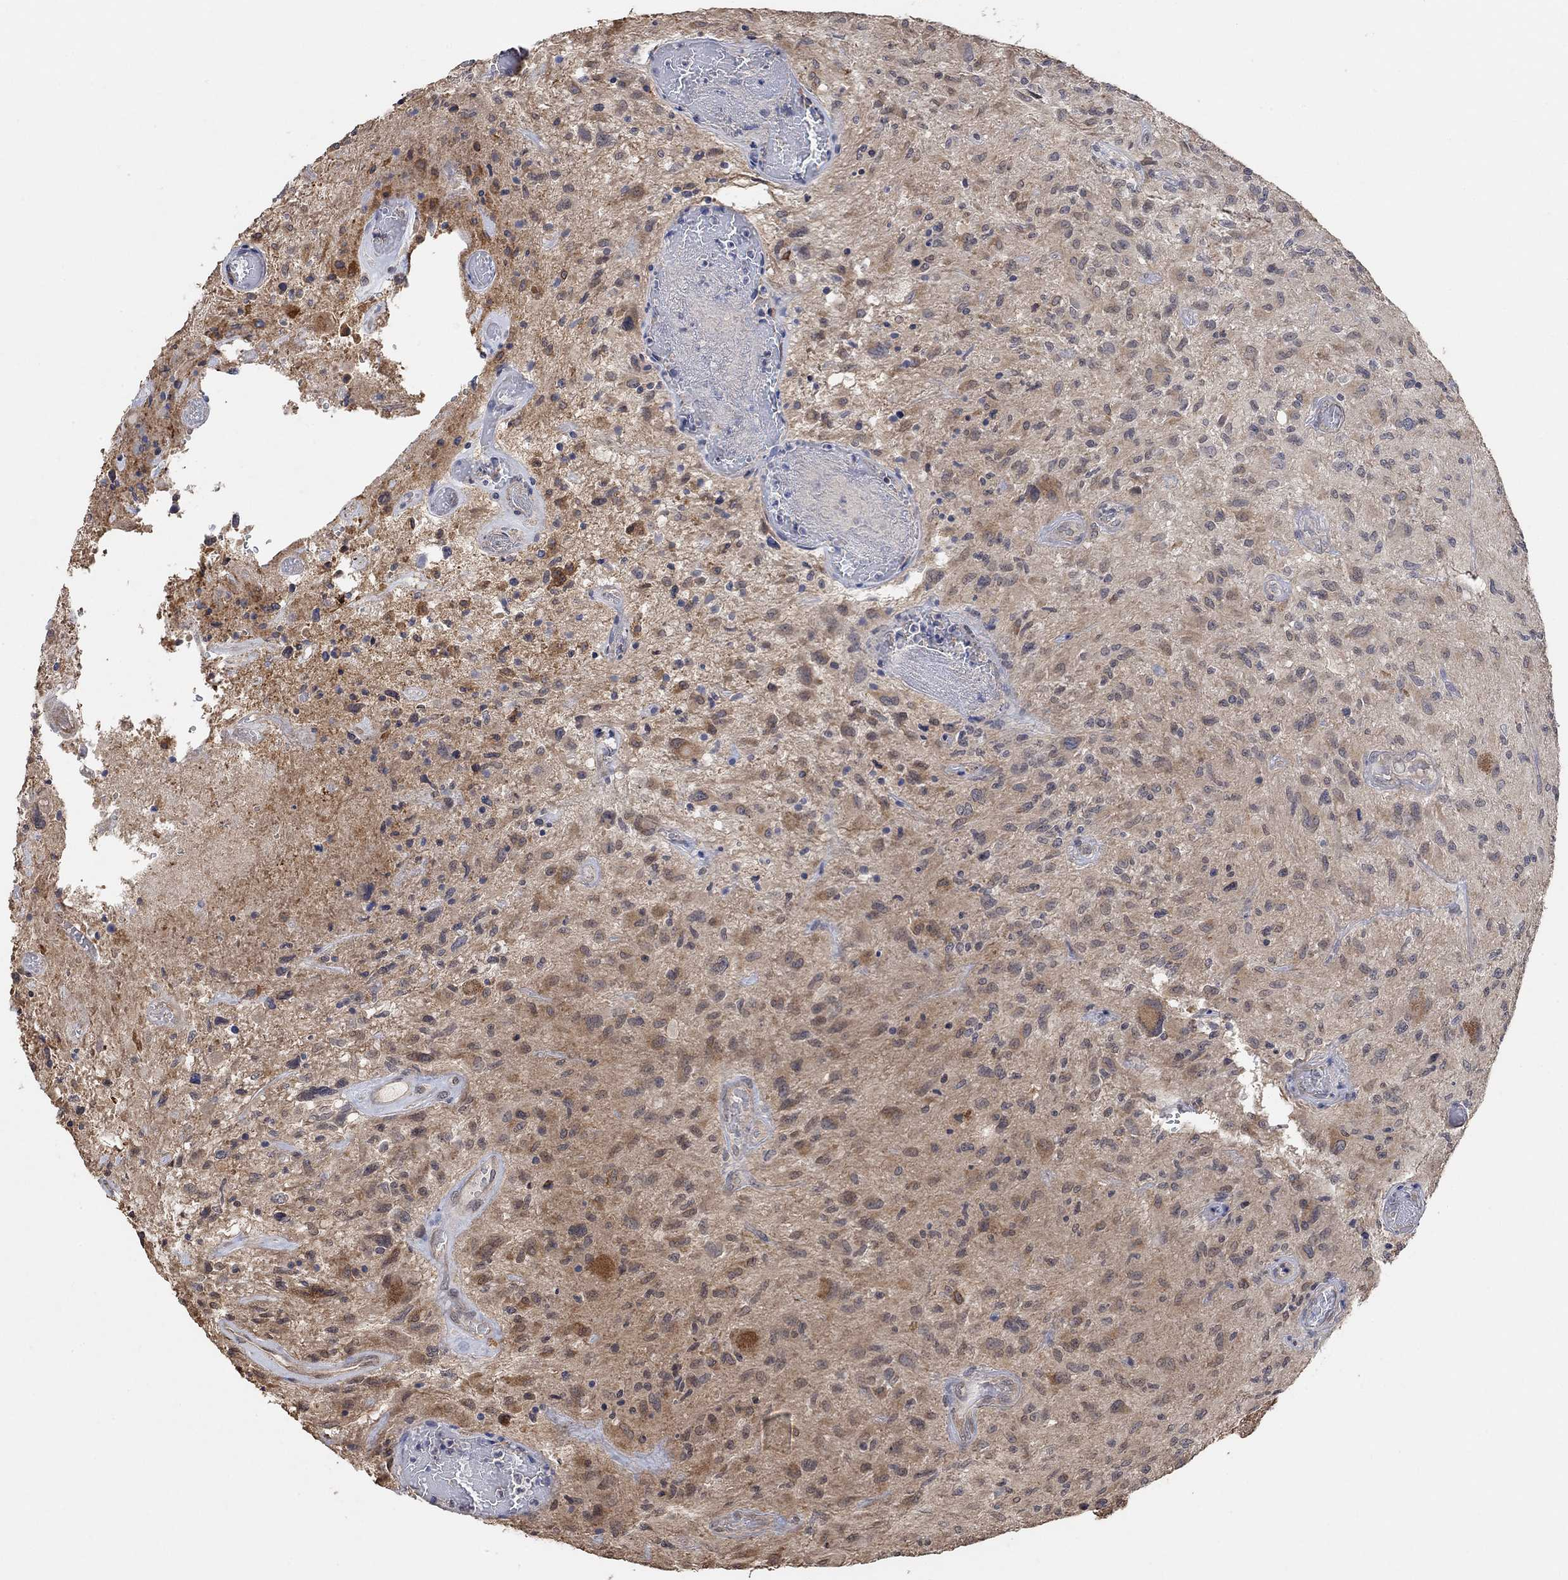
{"staining": {"intensity": "negative", "quantity": "none", "location": "none"}, "tissue": "glioma", "cell_type": "Tumor cells", "image_type": "cancer", "snomed": [{"axis": "morphology", "description": "Glioma, malignant, NOS"}, {"axis": "morphology", "description": "Glioma, malignant, High grade"}, {"axis": "topography", "description": "Brain"}], "caption": "Malignant high-grade glioma was stained to show a protein in brown. There is no significant expression in tumor cells.", "gene": "UNC5B", "patient": {"sex": "female", "age": 71}}